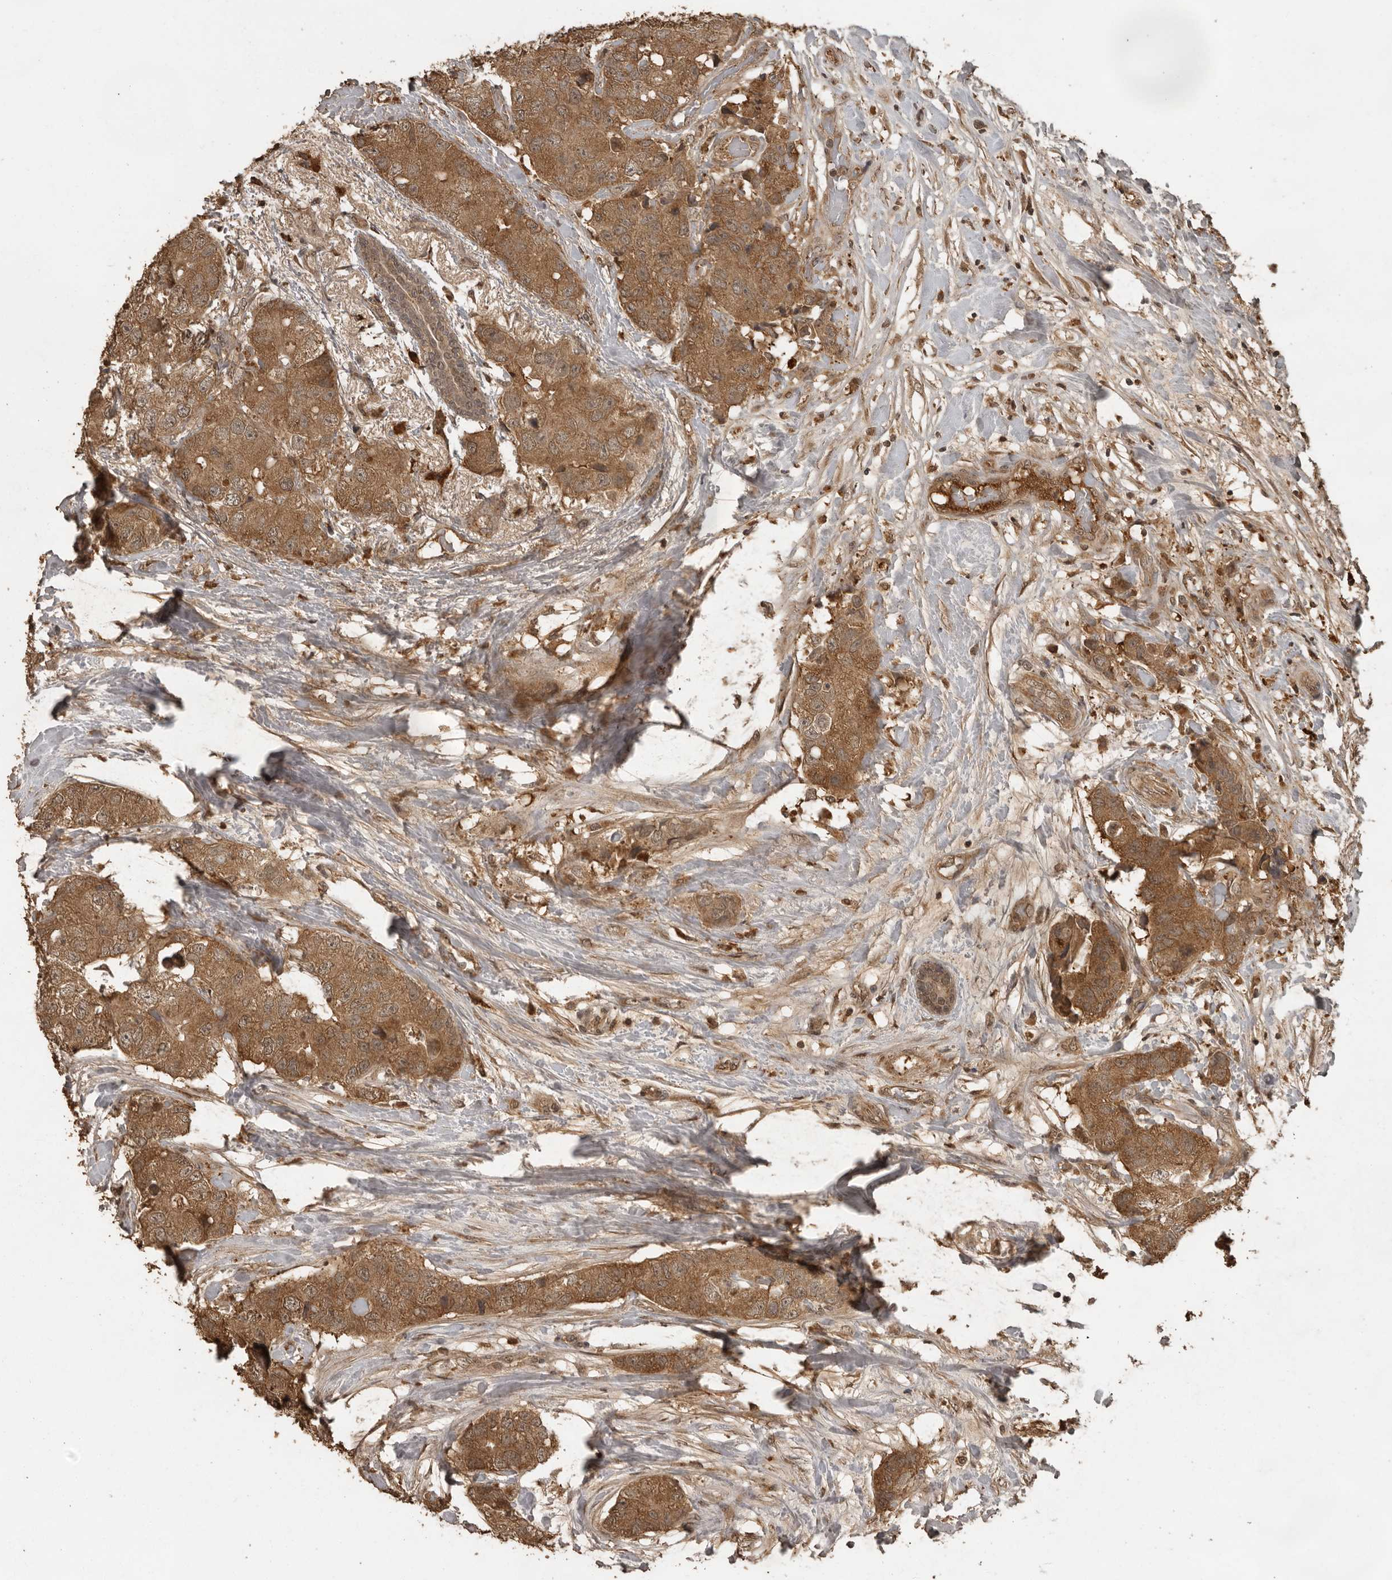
{"staining": {"intensity": "moderate", "quantity": ">75%", "location": "cytoplasmic/membranous"}, "tissue": "breast cancer", "cell_type": "Tumor cells", "image_type": "cancer", "snomed": [{"axis": "morphology", "description": "Duct carcinoma"}, {"axis": "topography", "description": "Breast"}], "caption": "Breast intraductal carcinoma stained with a protein marker displays moderate staining in tumor cells.", "gene": "CTF1", "patient": {"sex": "female", "age": 62}}